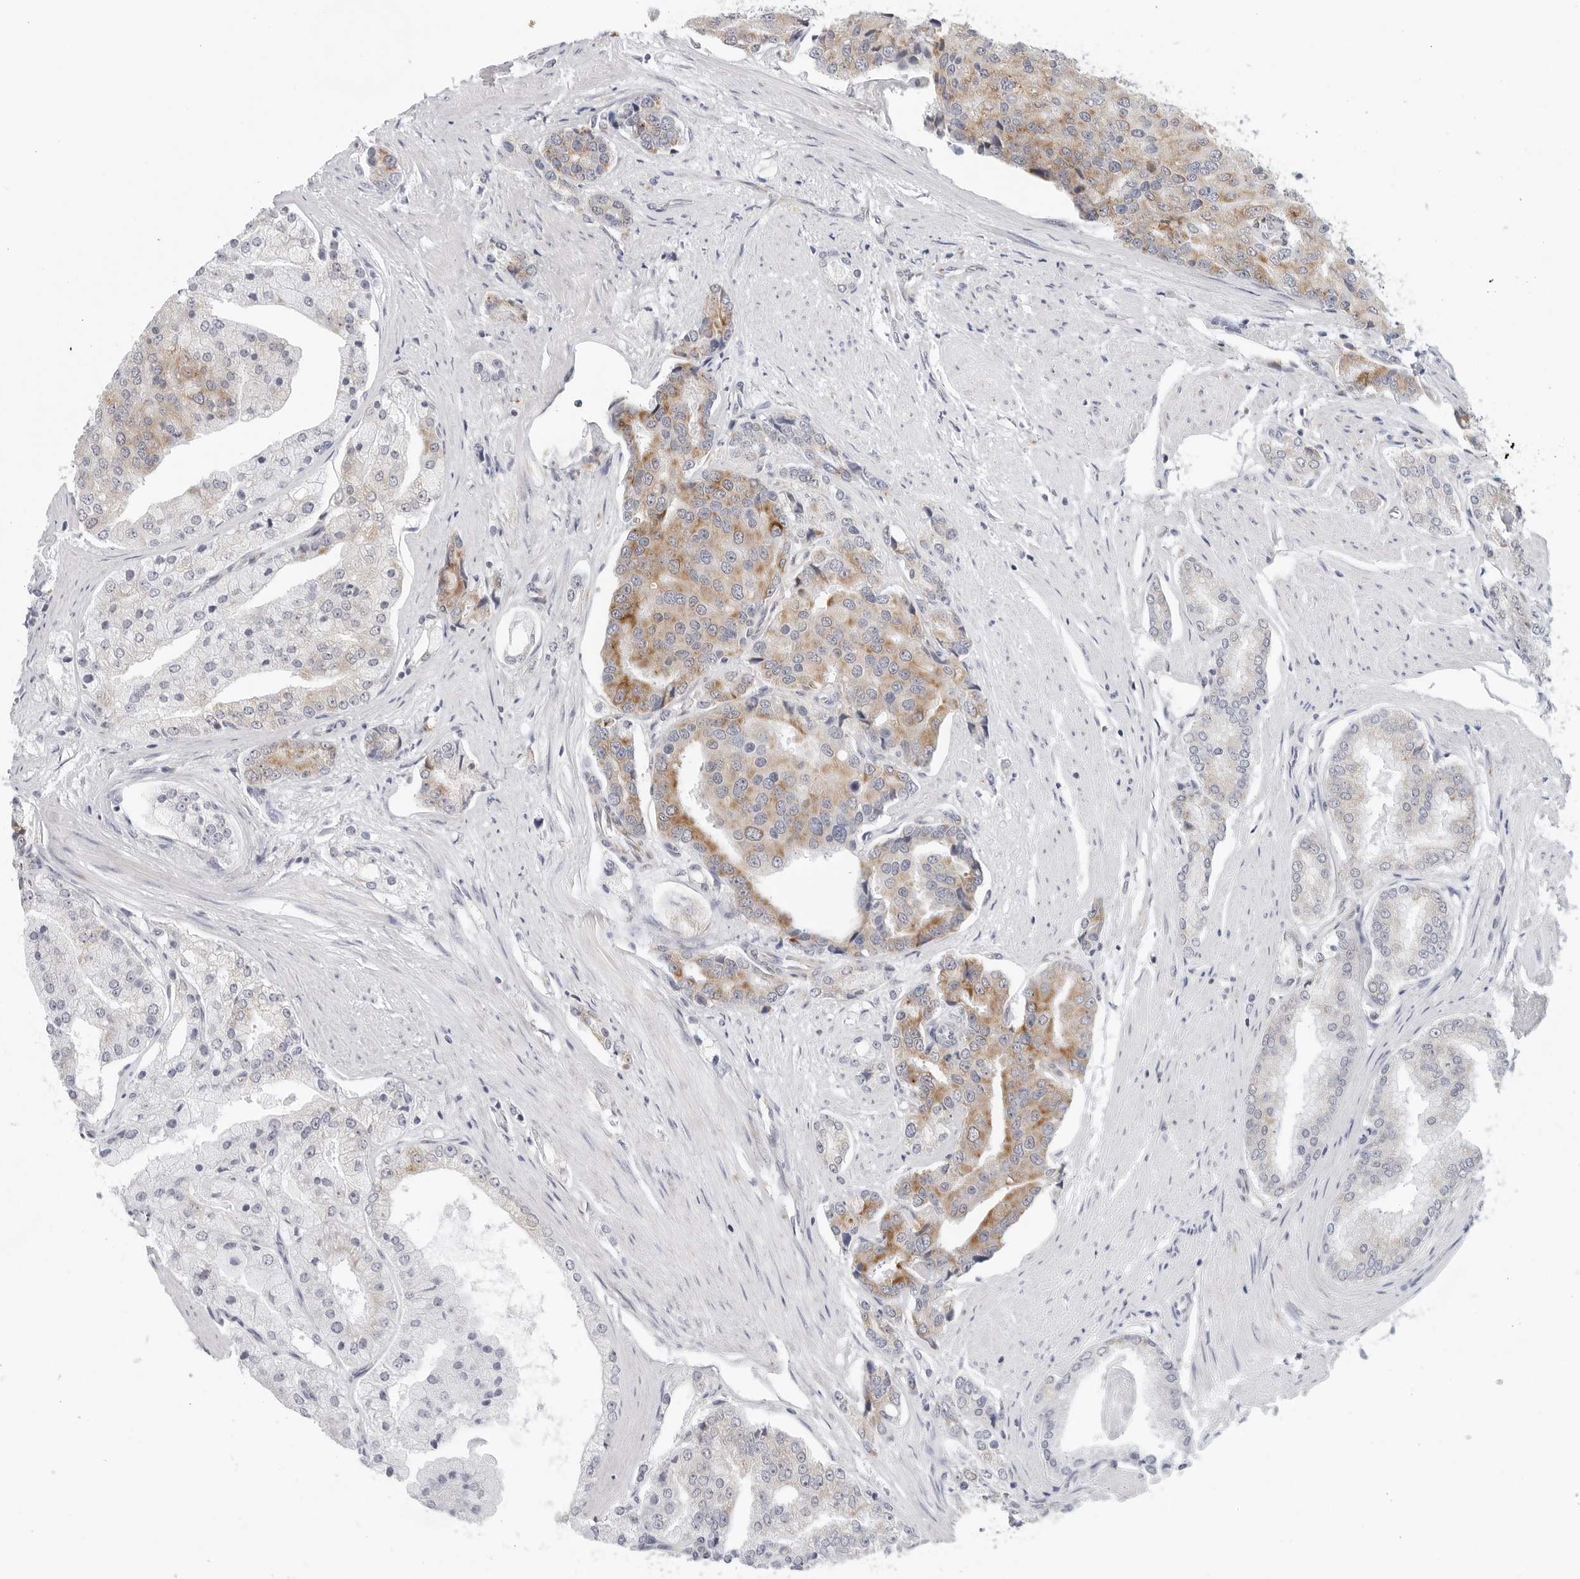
{"staining": {"intensity": "moderate", "quantity": ">75%", "location": "cytoplasmic/membranous"}, "tissue": "prostate cancer", "cell_type": "Tumor cells", "image_type": "cancer", "snomed": [{"axis": "morphology", "description": "Adenocarcinoma, High grade"}, {"axis": "topography", "description": "Prostate"}], "caption": "This is a photomicrograph of immunohistochemistry (IHC) staining of prostate adenocarcinoma (high-grade), which shows moderate expression in the cytoplasmic/membranous of tumor cells.", "gene": "CIART", "patient": {"sex": "male", "age": 50}}